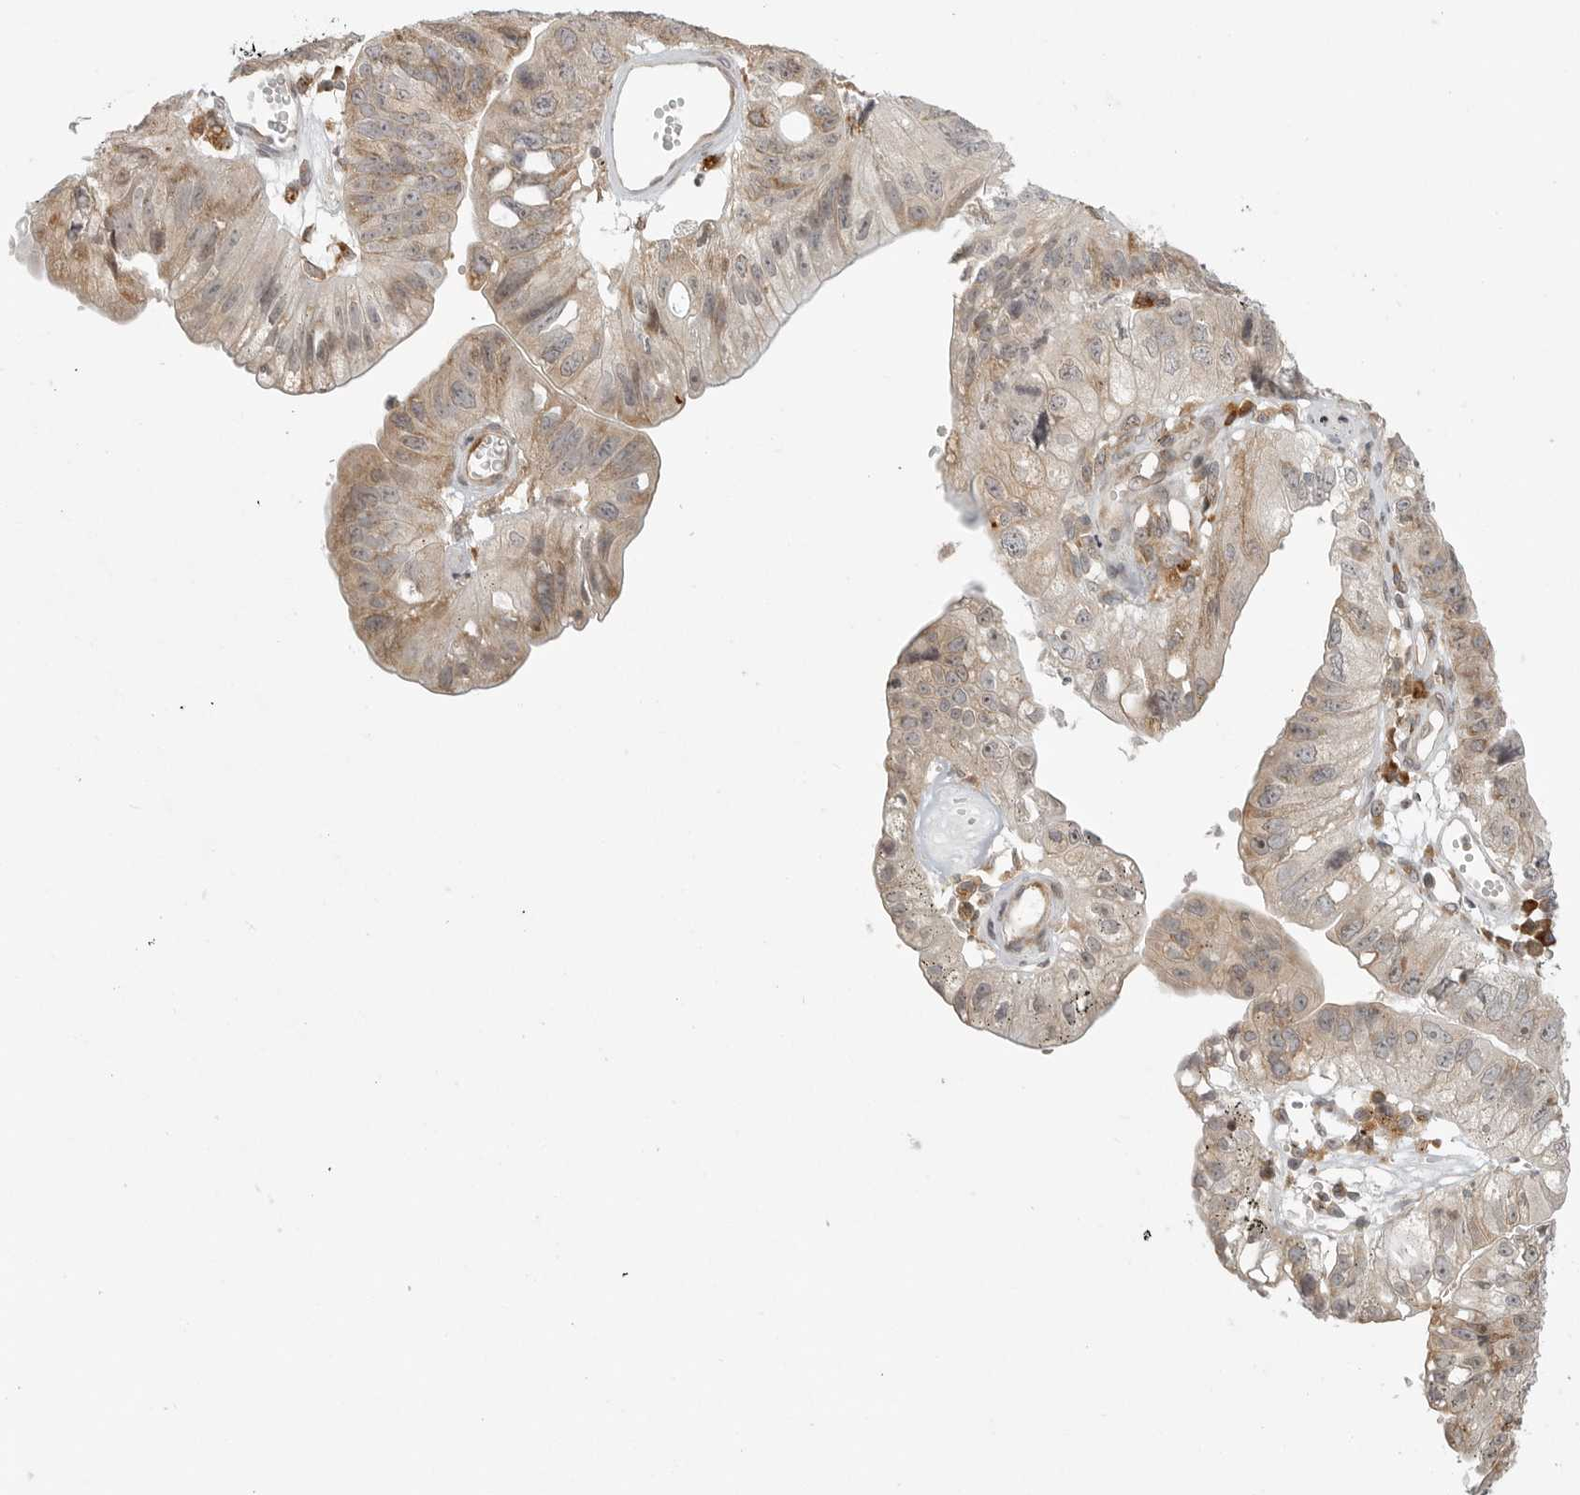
{"staining": {"intensity": "moderate", "quantity": ">75%", "location": "cytoplasmic/membranous"}, "tissue": "stomach cancer", "cell_type": "Tumor cells", "image_type": "cancer", "snomed": [{"axis": "morphology", "description": "Adenocarcinoma, NOS"}, {"axis": "topography", "description": "Stomach"}], "caption": "Protein analysis of stomach cancer tissue displays moderate cytoplasmic/membranous staining in approximately >75% of tumor cells. The staining was performed using DAB, with brown indicating positive protein expression. Nuclei are stained blue with hematoxylin.", "gene": "IDUA", "patient": {"sex": "male", "age": 59}}